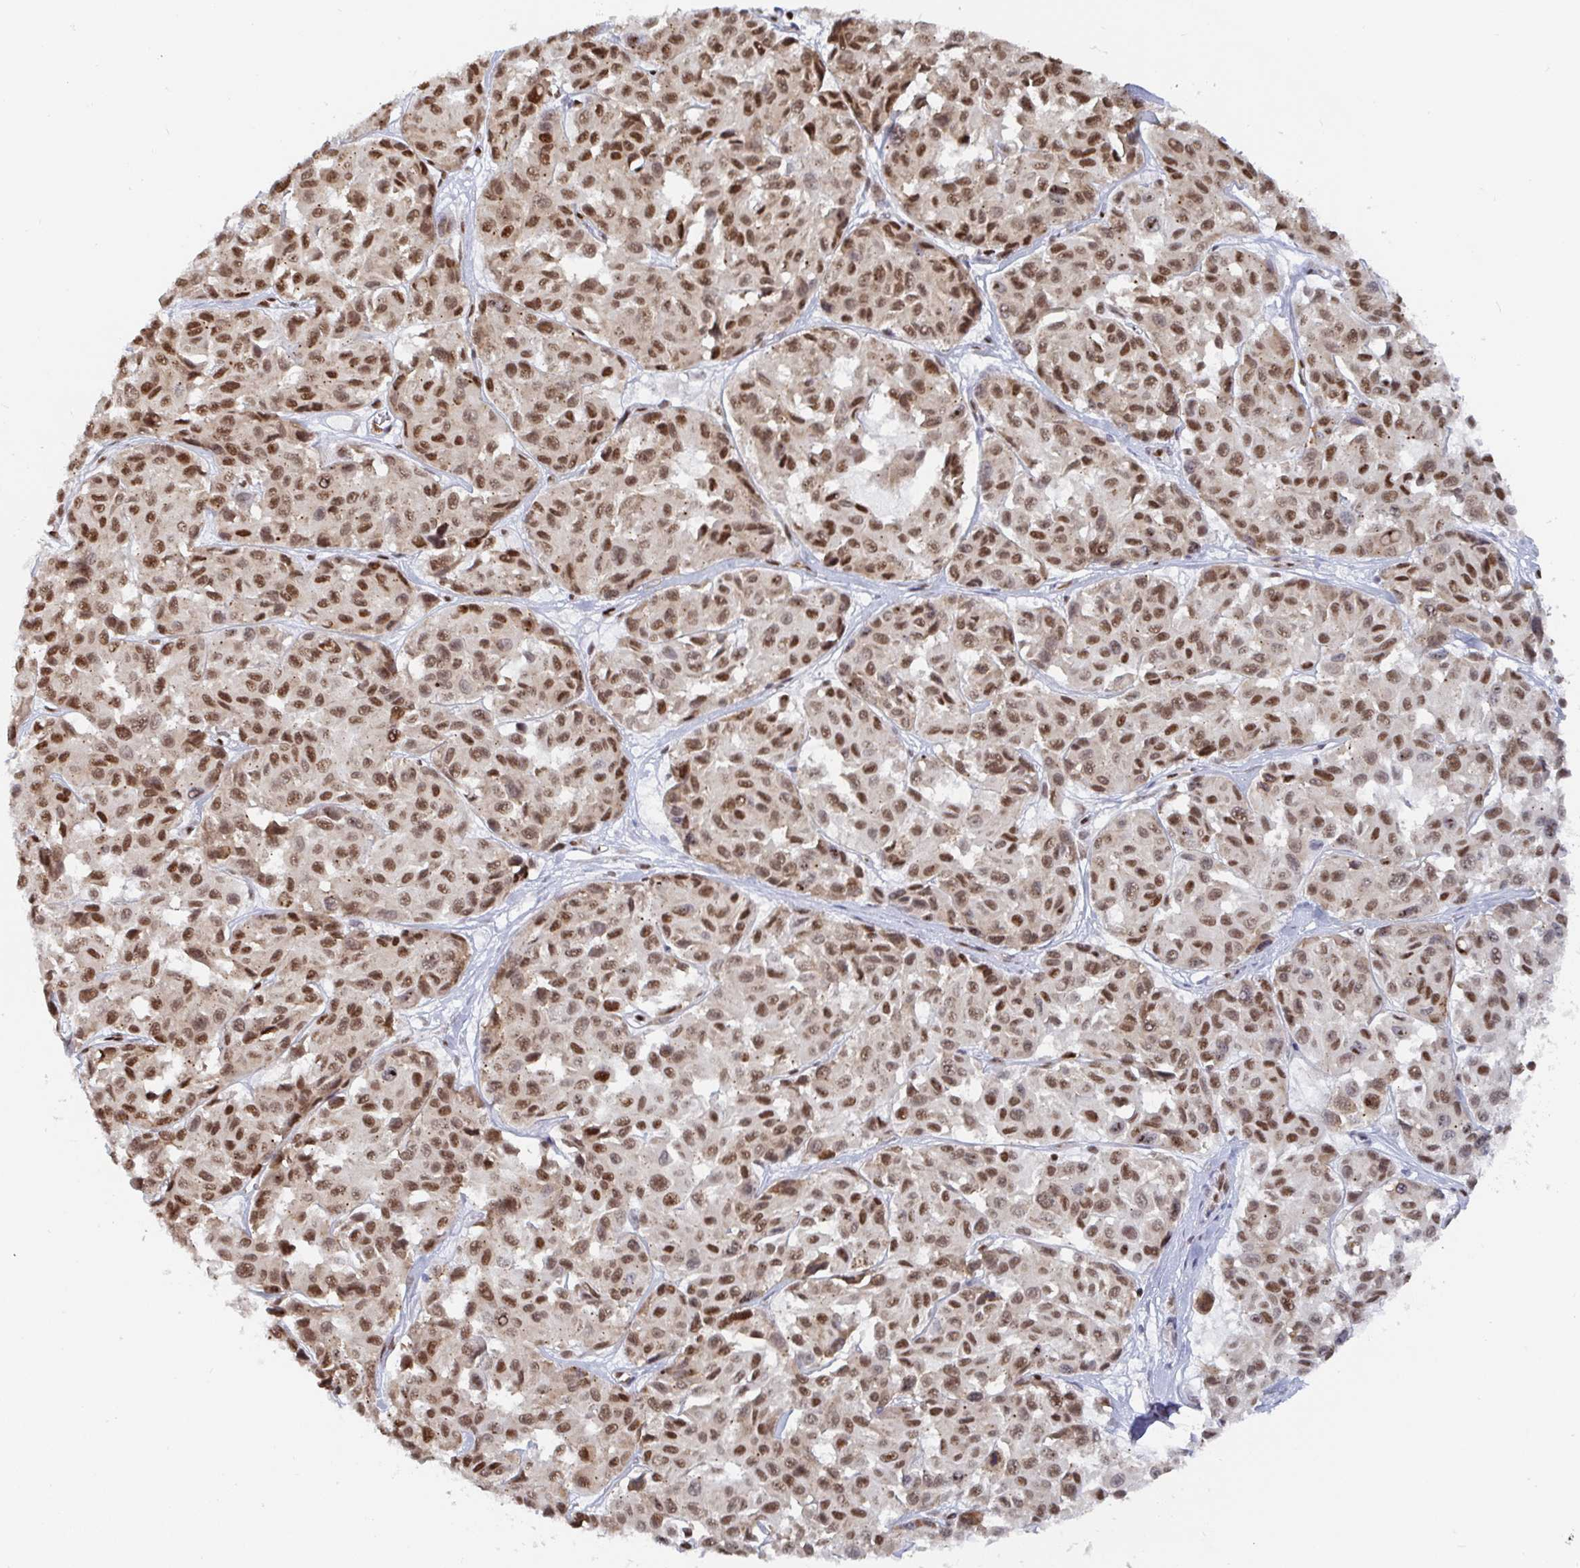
{"staining": {"intensity": "strong", "quantity": ">75%", "location": "nuclear"}, "tissue": "melanoma", "cell_type": "Tumor cells", "image_type": "cancer", "snomed": [{"axis": "morphology", "description": "Malignant melanoma, NOS"}, {"axis": "topography", "description": "Skin"}], "caption": "Tumor cells exhibit high levels of strong nuclear expression in about >75% of cells in human melanoma.", "gene": "EWSR1", "patient": {"sex": "female", "age": 66}}